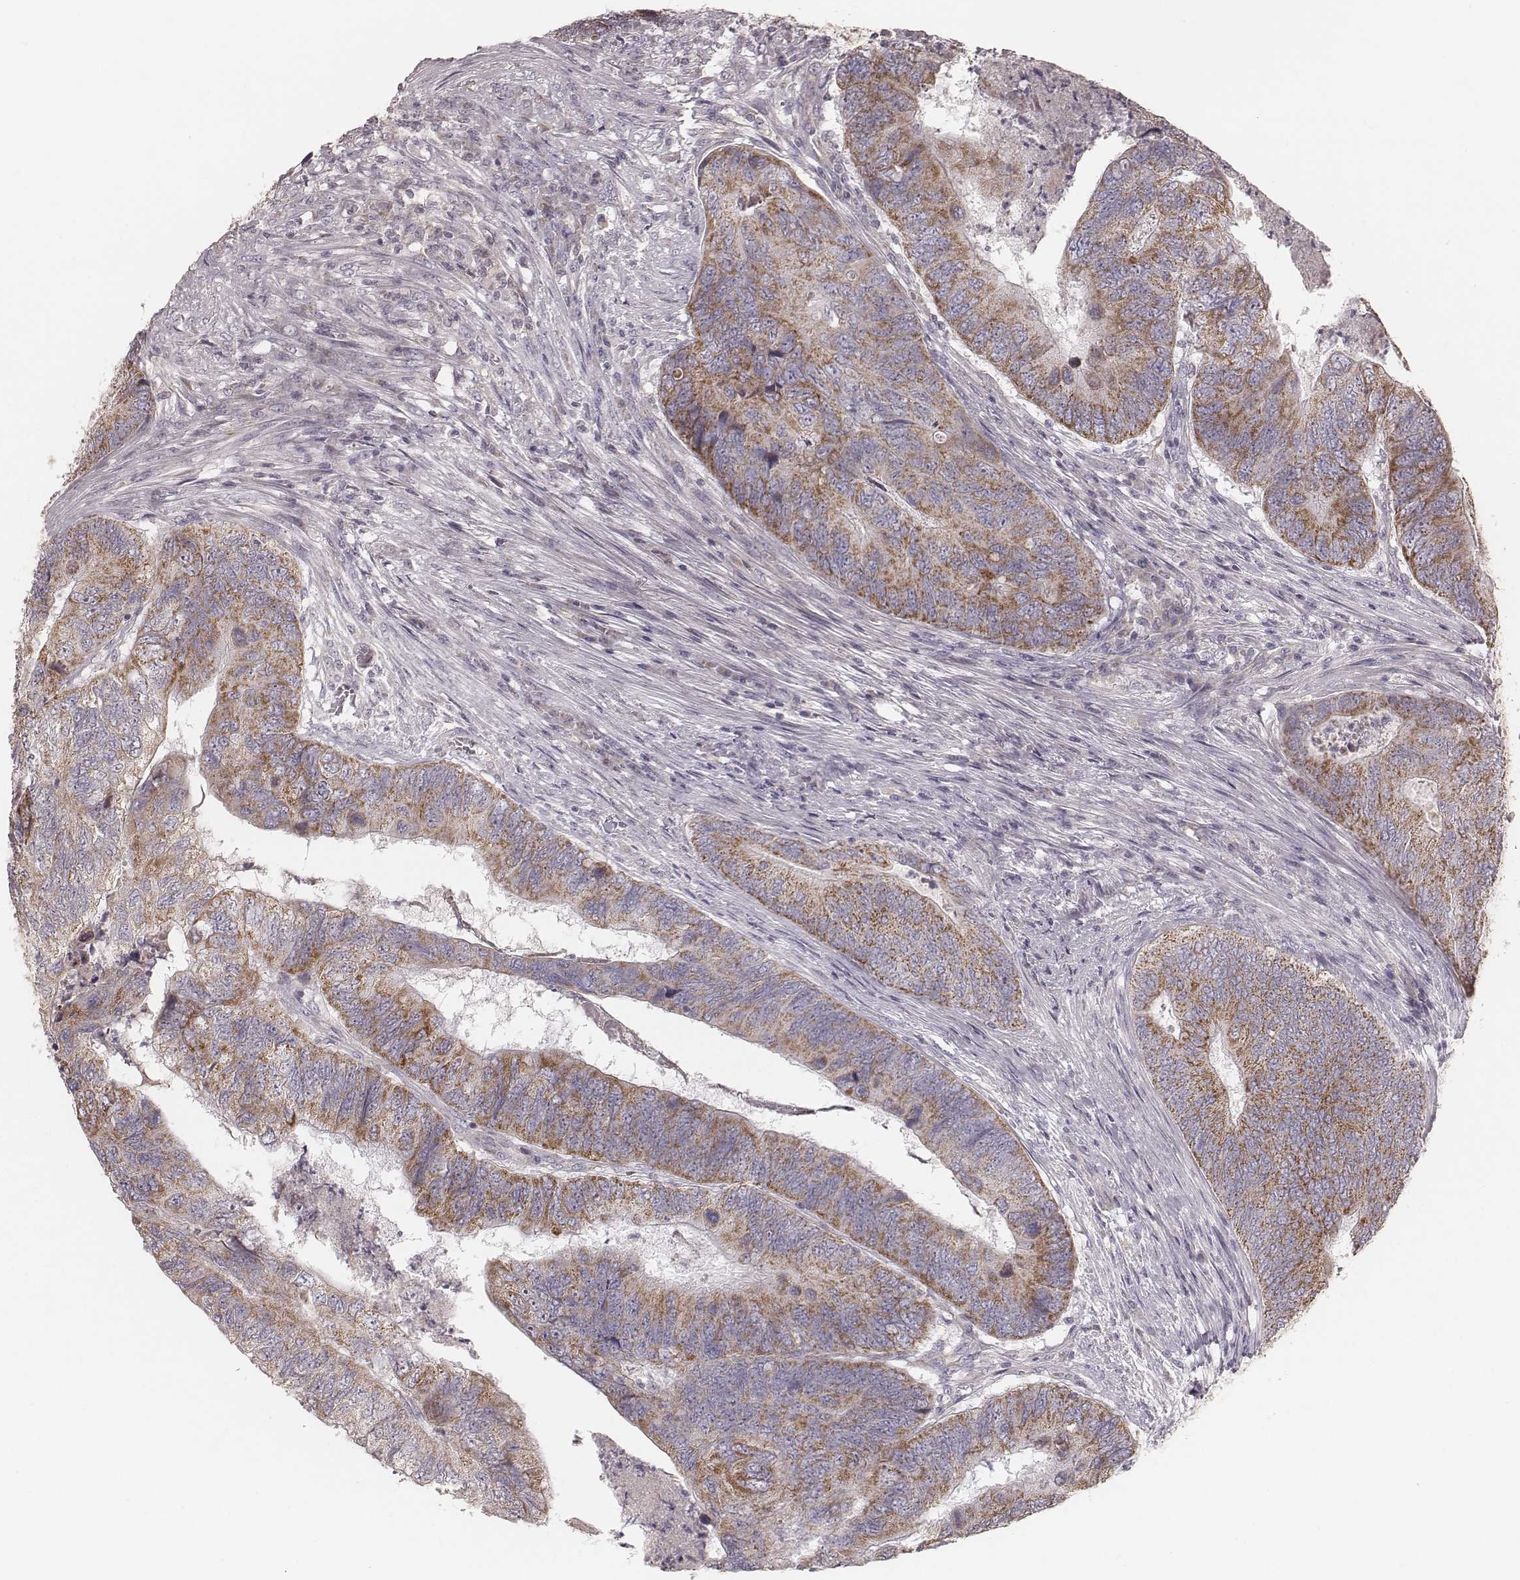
{"staining": {"intensity": "moderate", "quantity": "25%-75%", "location": "cytoplasmic/membranous"}, "tissue": "colorectal cancer", "cell_type": "Tumor cells", "image_type": "cancer", "snomed": [{"axis": "morphology", "description": "Adenocarcinoma, NOS"}, {"axis": "topography", "description": "Colon"}], "caption": "Colorectal cancer (adenocarcinoma) was stained to show a protein in brown. There is medium levels of moderate cytoplasmic/membranous staining in about 25%-75% of tumor cells.", "gene": "MRPS27", "patient": {"sex": "female", "age": 67}}